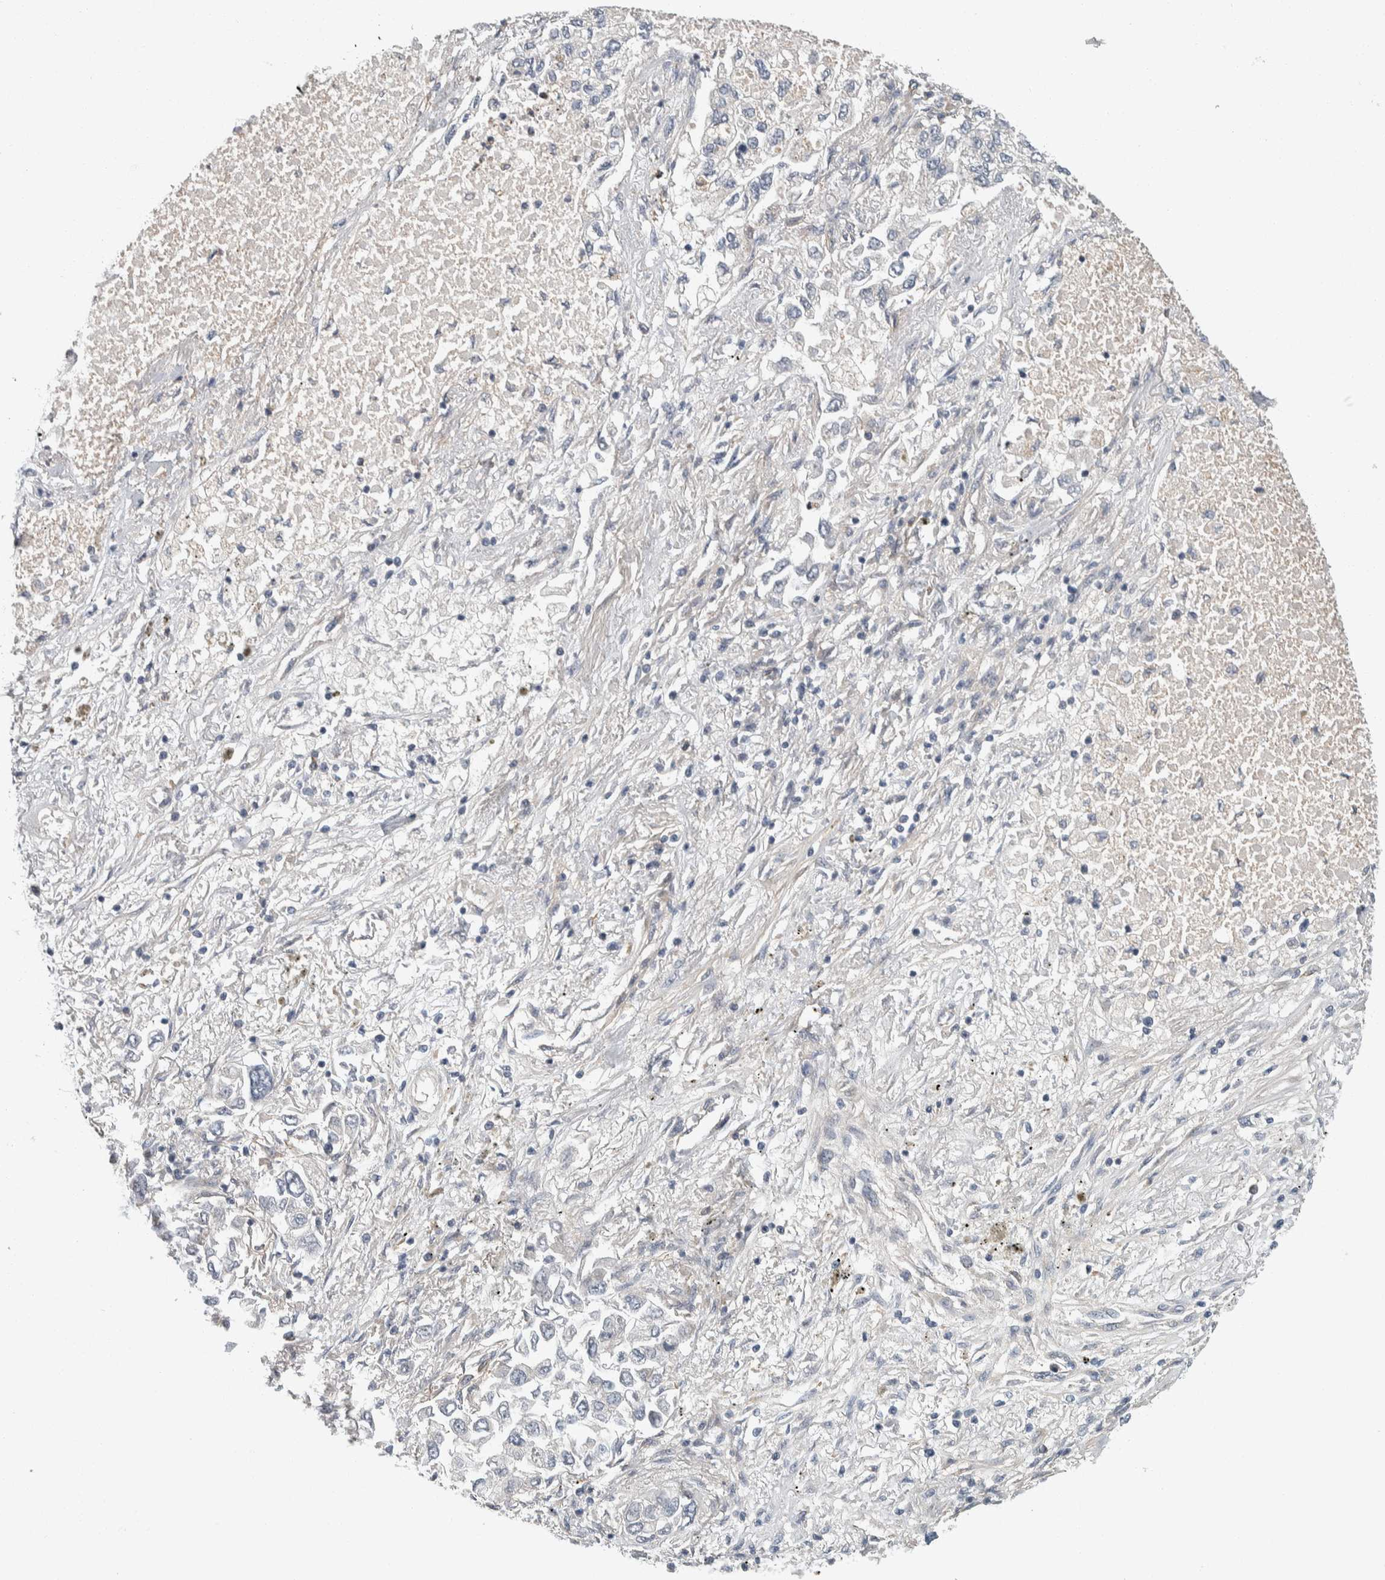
{"staining": {"intensity": "negative", "quantity": "none", "location": "none"}, "tissue": "lung cancer", "cell_type": "Tumor cells", "image_type": "cancer", "snomed": [{"axis": "morphology", "description": "Inflammation, NOS"}, {"axis": "morphology", "description": "Adenocarcinoma, NOS"}, {"axis": "topography", "description": "Lung"}], "caption": "The photomicrograph demonstrates no staining of tumor cells in lung cancer.", "gene": "KCNJ3", "patient": {"sex": "male", "age": 63}}